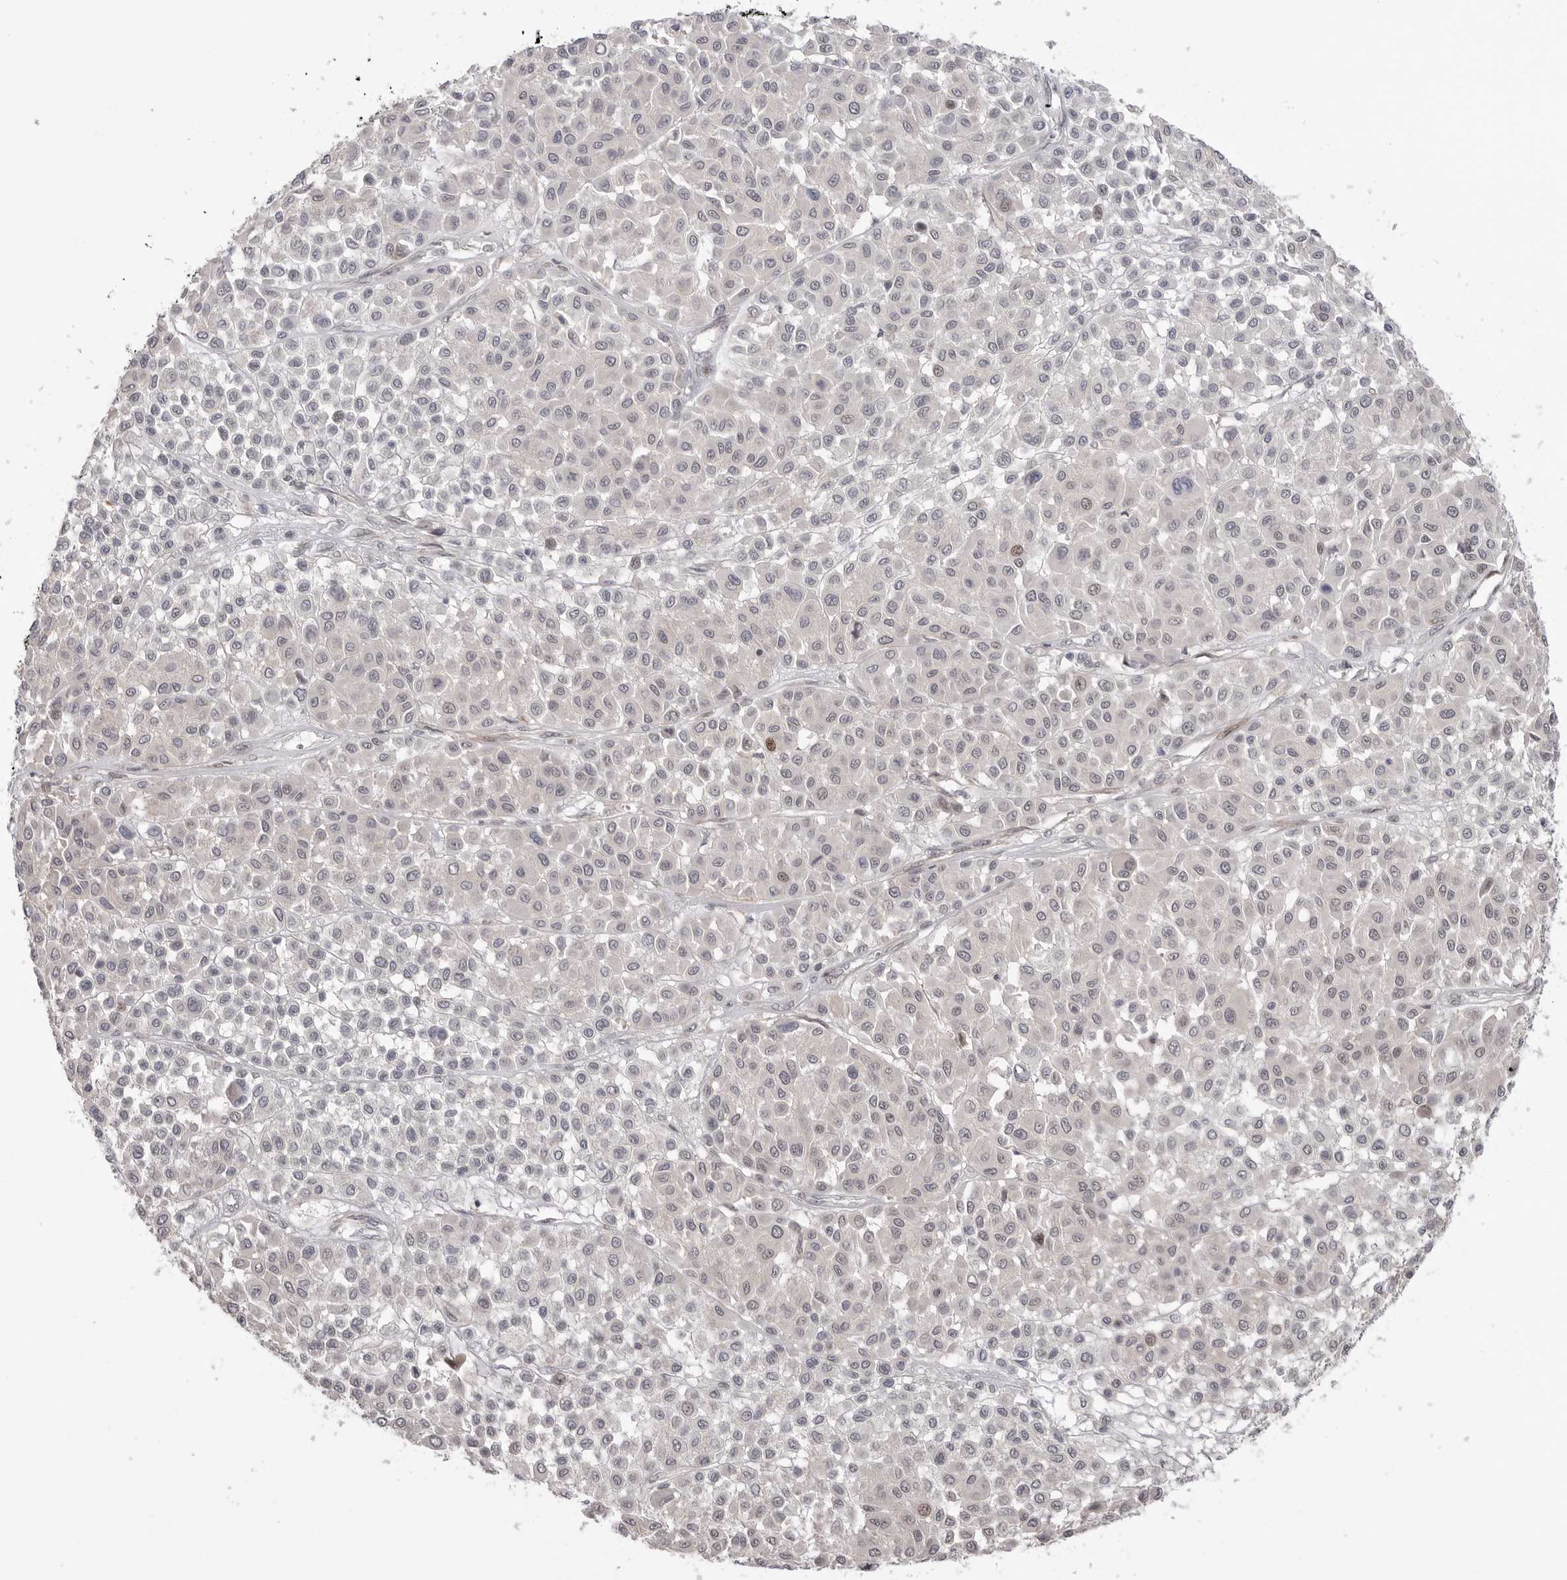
{"staining": {"intensity": "negative", "quantity": "none", "location": "none"}, "tissue": "melanoma", "cell_type": "Tumor cells", "image_type": "cancer", "snomed": [{"axis": "morphology", "description": "Malignant melanoma, Metastatic site"}, {"axis": "topography", "description": "Soft tissue"}], "caption": "Immunohistochemical staining of malignant melanoma (metastatic site) exhibits no significant staining in tumor cells.", "gene": "GGT6", "patient": {"sex": "male", "age": 41}}